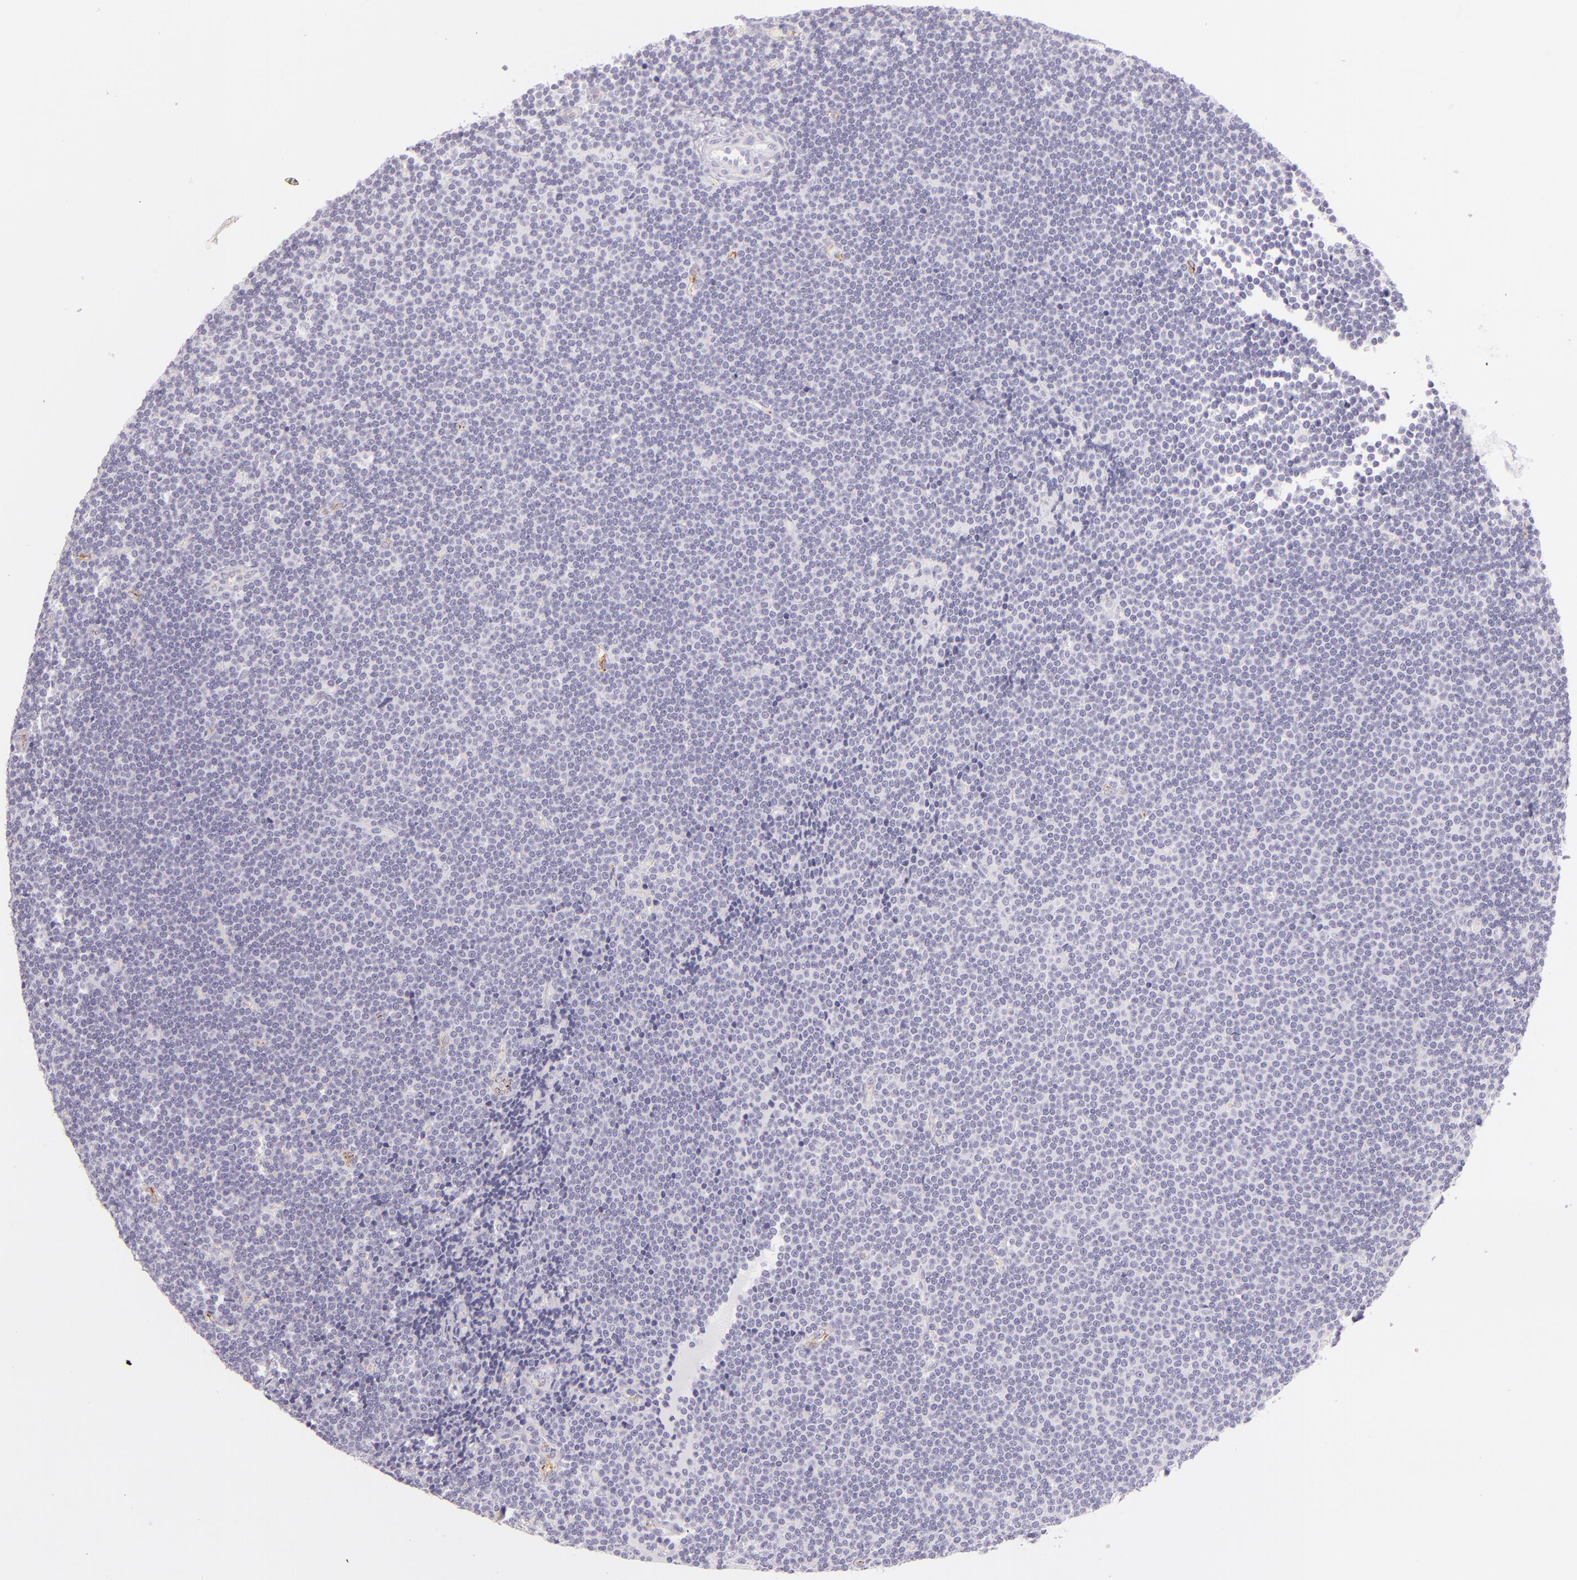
{"staining": {"intensity": "negative", "quantity": "none", "location": "none"}, "tissue": "lymphoma", "cell_type": "Tumor cells", "image_type": "cancer", "snomed": [{"axis": "morphology", "description": "Malignant lymphoma, non-Hodgkin's type, Low grade"}, {"axis": "topography", "description": "Lymph node"}], "caption": "Tumor cells are negative for protein expression in human lymphoma.", "gene": "SELP", "patient": {"sex": "female", "age": 73}}